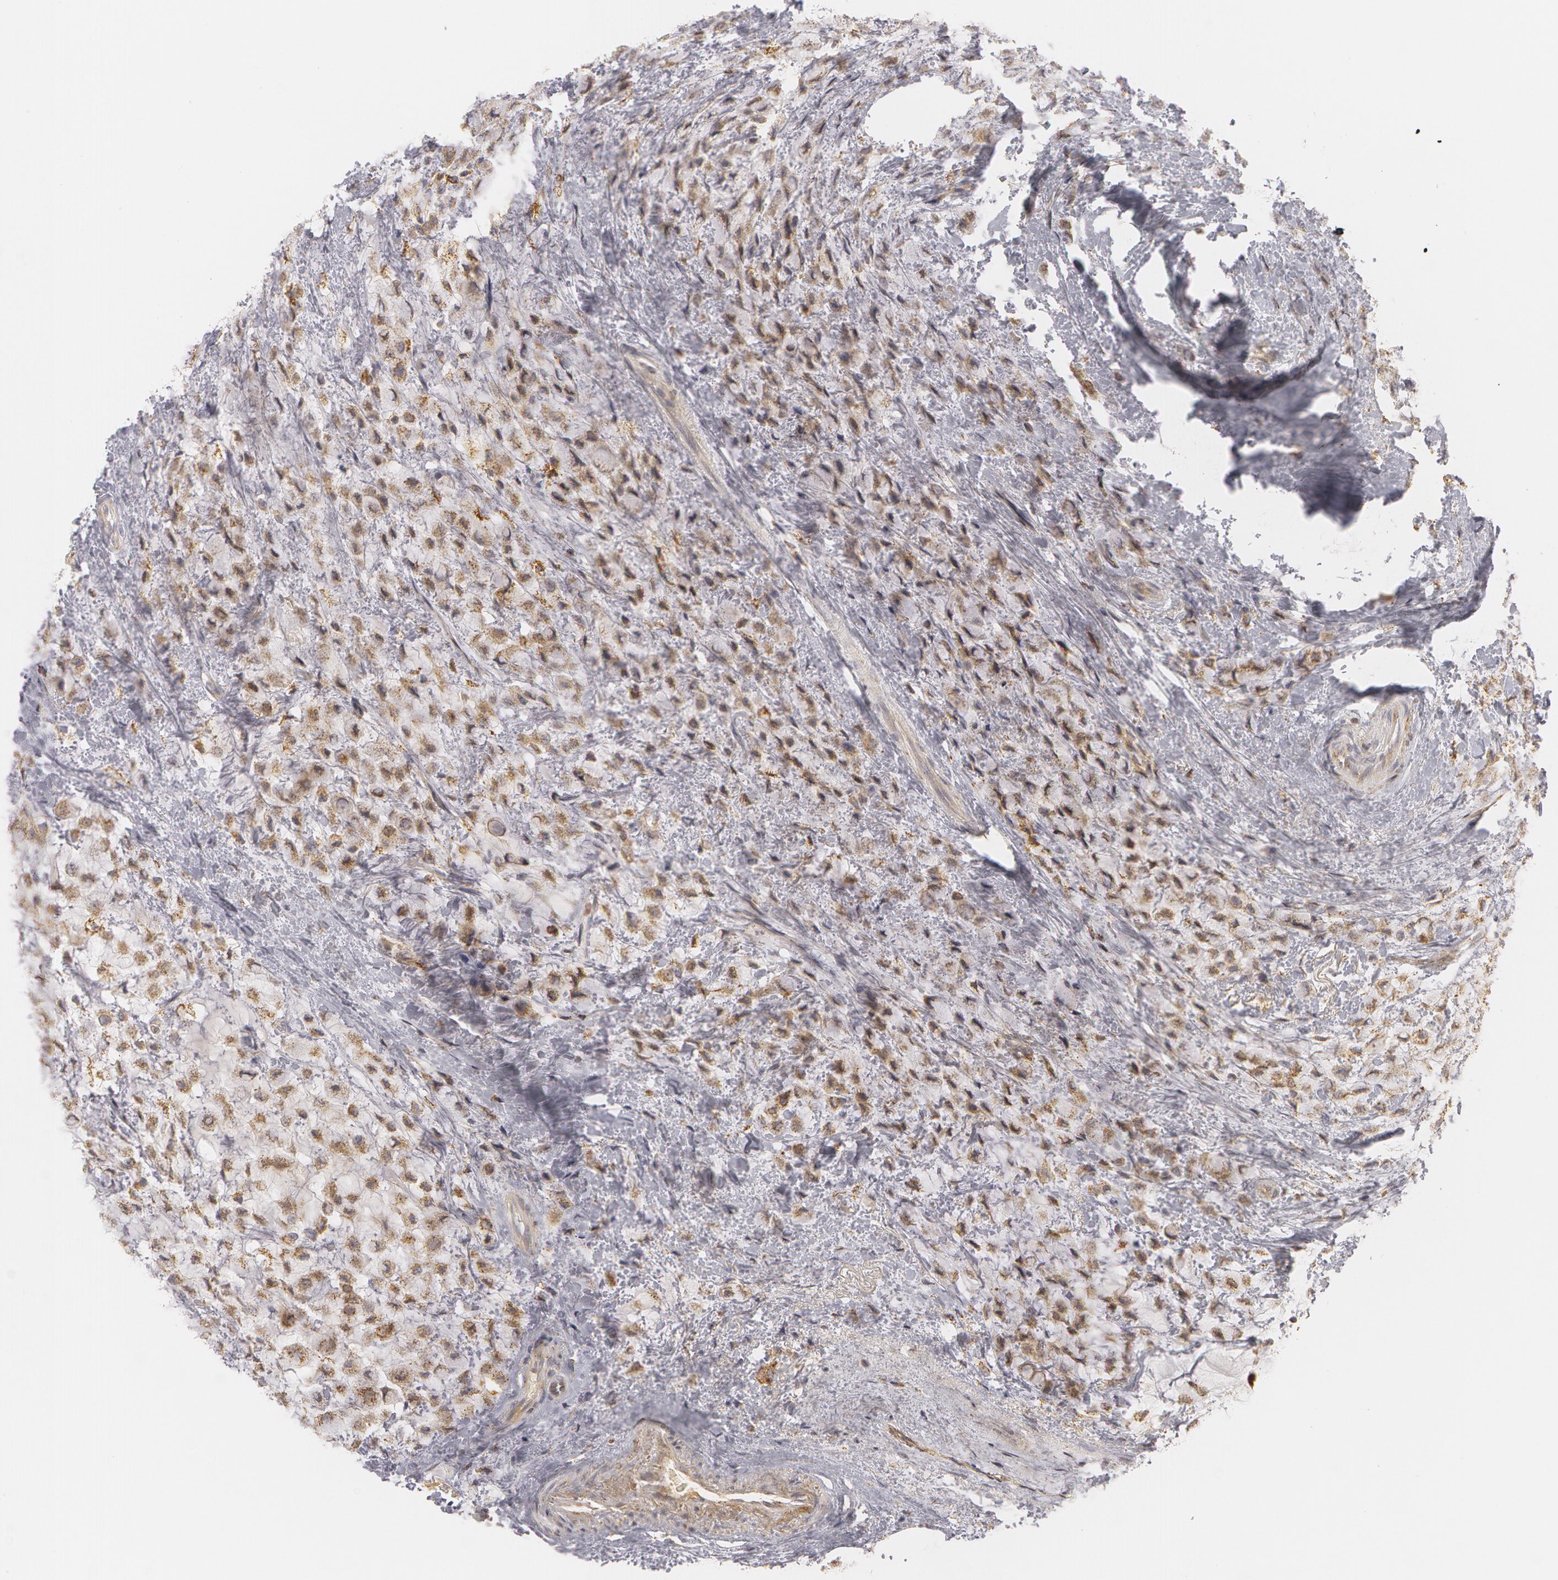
{"staining": {"intensity": "moderate", "quantity": ">75%", "location": "cytoplasmic/membranous"}, "tissue": "breast cancer", "cell_type": "Tumor cells", "image_type": "cancer", "snomed": [{"axis": "morphology", "description": "Lobular carcinoma"}, {"axis": "topography", "description": "Breast"}], "caption": "There is medium levels of moderate cytoplasmic/membranous positivity in tumor cells of breast cancer, as demonstrated by immunohistochemical staining (brown color).", "gene": "C7", "patient": {"sex": "female", "age": 85}}